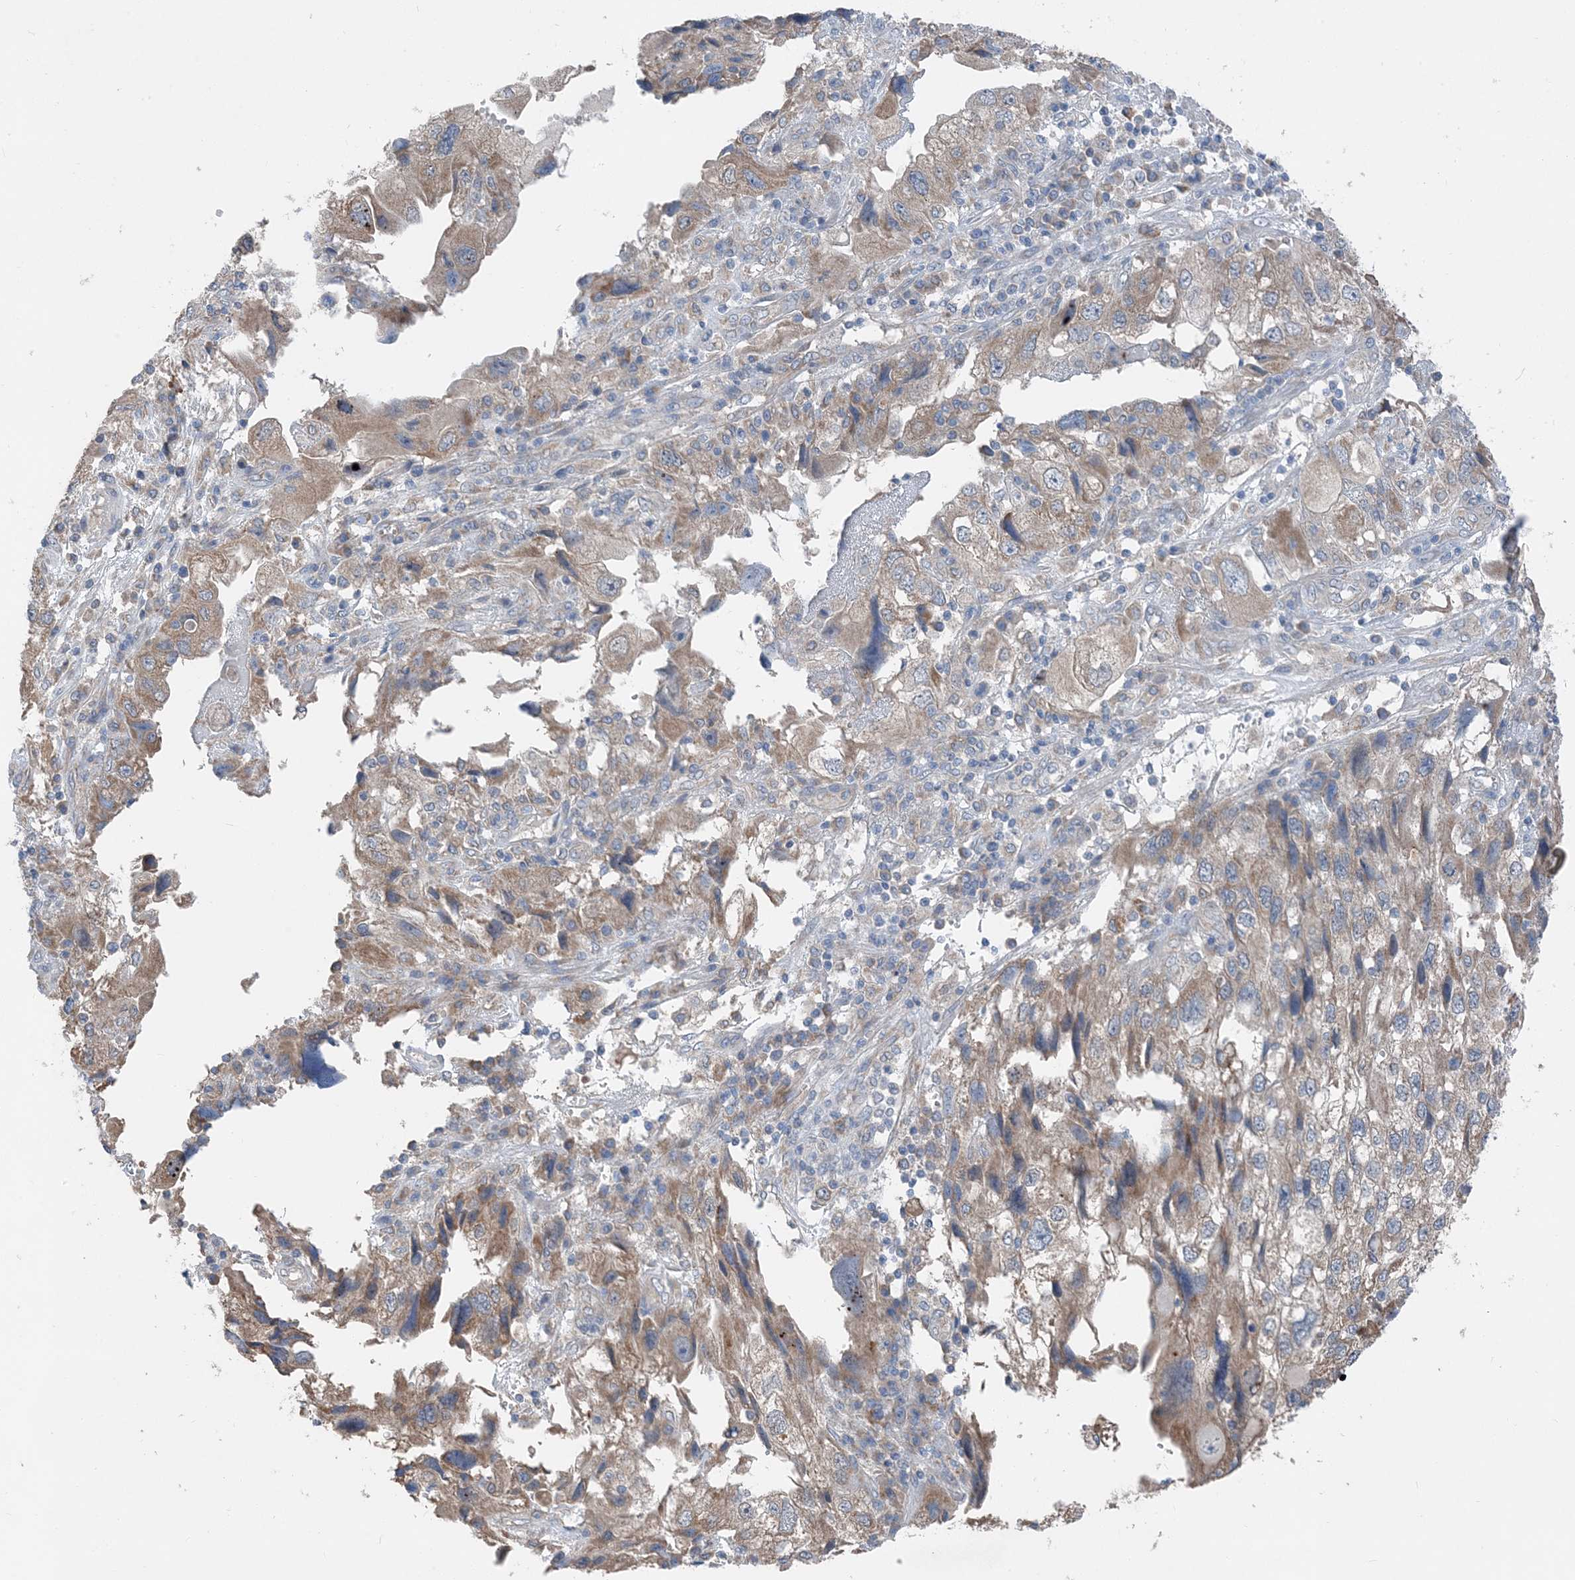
{"staining": {"intensity": "weak", "quantity": ">75%", "location": "cytoplasmic/membranous"}, "tissue": "endometrial cancer", "cell_type": "Tumor cells", "image_type": "cancer", "snomed": [{"axis": "morphology", "description": "Adenocarcinoma, NOS"}, {"axis": "topography", "description": "Endometrium"}], "caption": "Brown immunohistochemical staining in human endometrial cancer (adenocarcinoma) displays weak cytoplasmic/membranous expression in approximately >75% of tumor cells. (Brightfield microscopy of DAB IHC at high magnification).", "gene": "DHX30", "patient": {"sex": "female", "age": 49}}